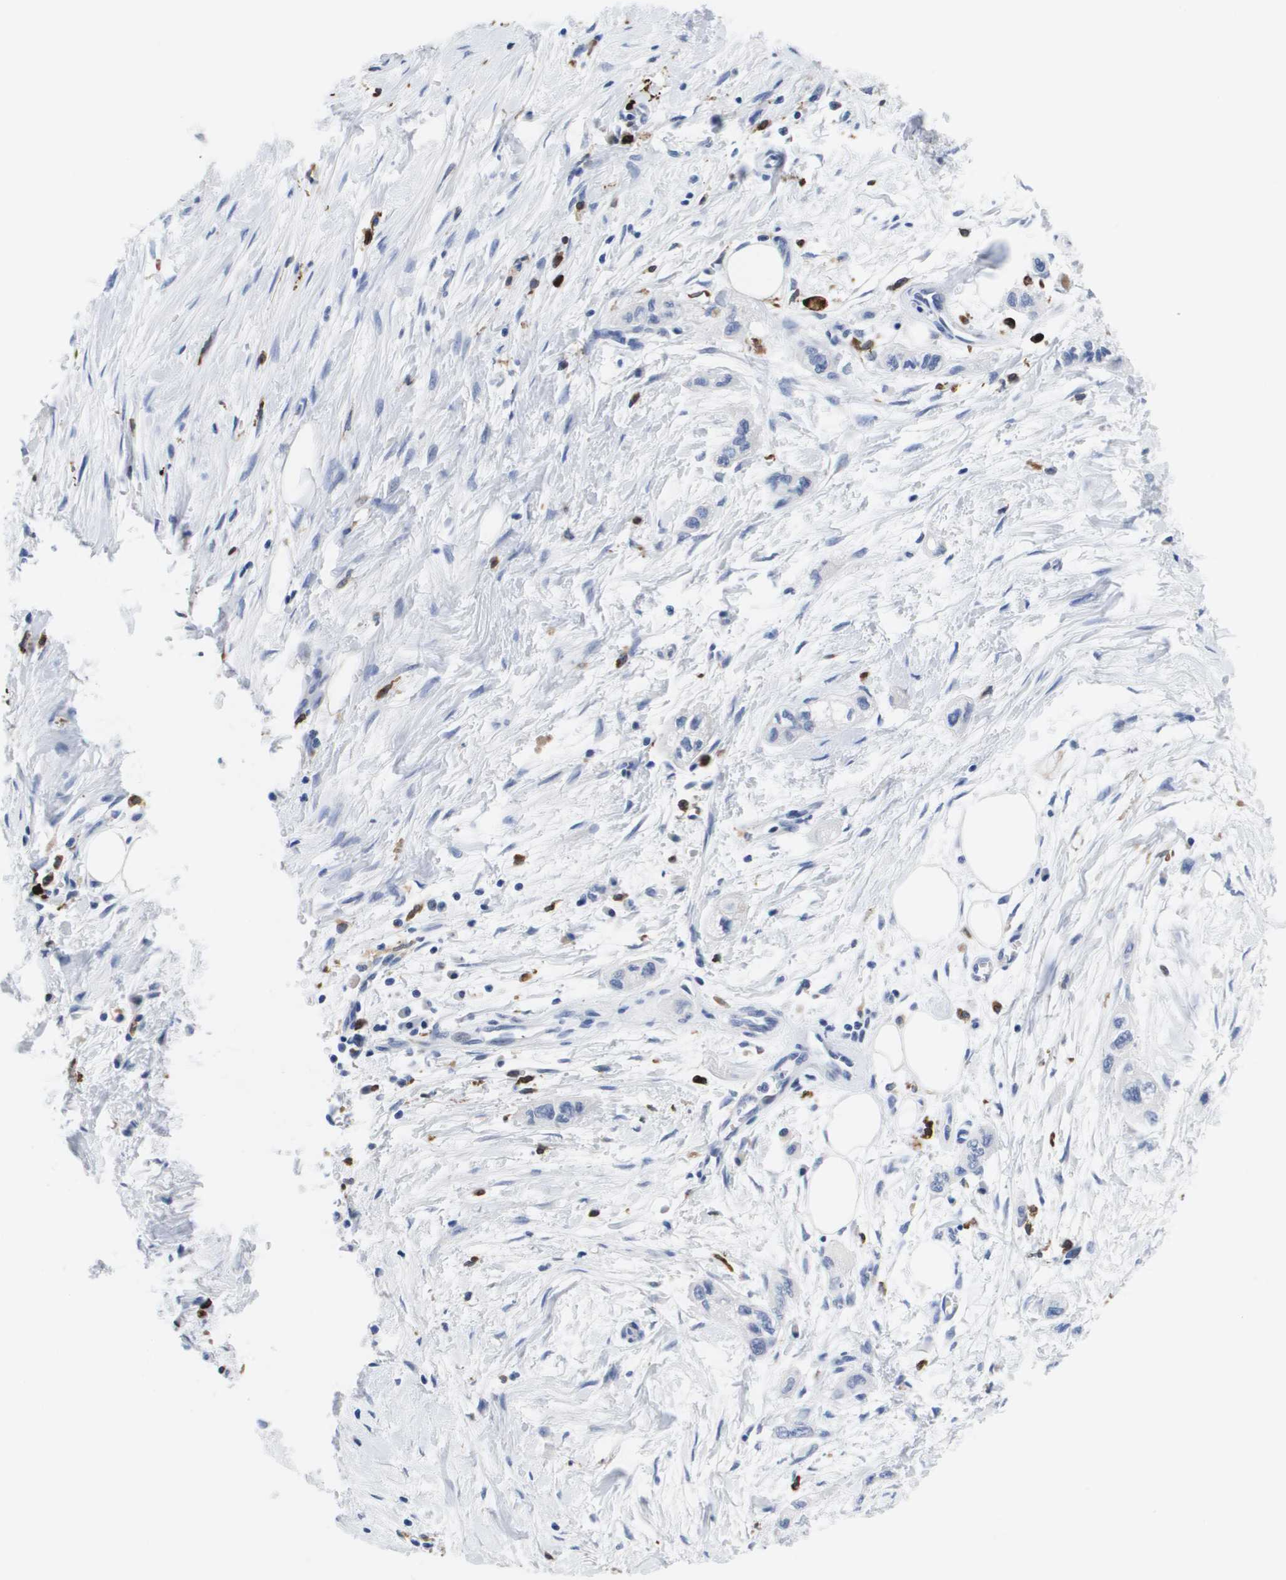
{"staining": {"intensity": "negative", "quantity": "none", "location": "none"}, "tissue": "pancreatic cancer", "cell_type": "Tumor cells", "image_type": "cancer", "snomed": [{"axis": "morphology", "description": "Adenocarcinoma, NOS"}, {"axis": "topography", "description": "Pancreas"}], "caption": "Immunohistochemistry (IHC) micrograph of adenocarcinoma (pancreatic) stained for a protein (brown), which displays no expression in tumor cells.", "gene": "HMOX1", "patient": {"sex": "male", "age": 74}}